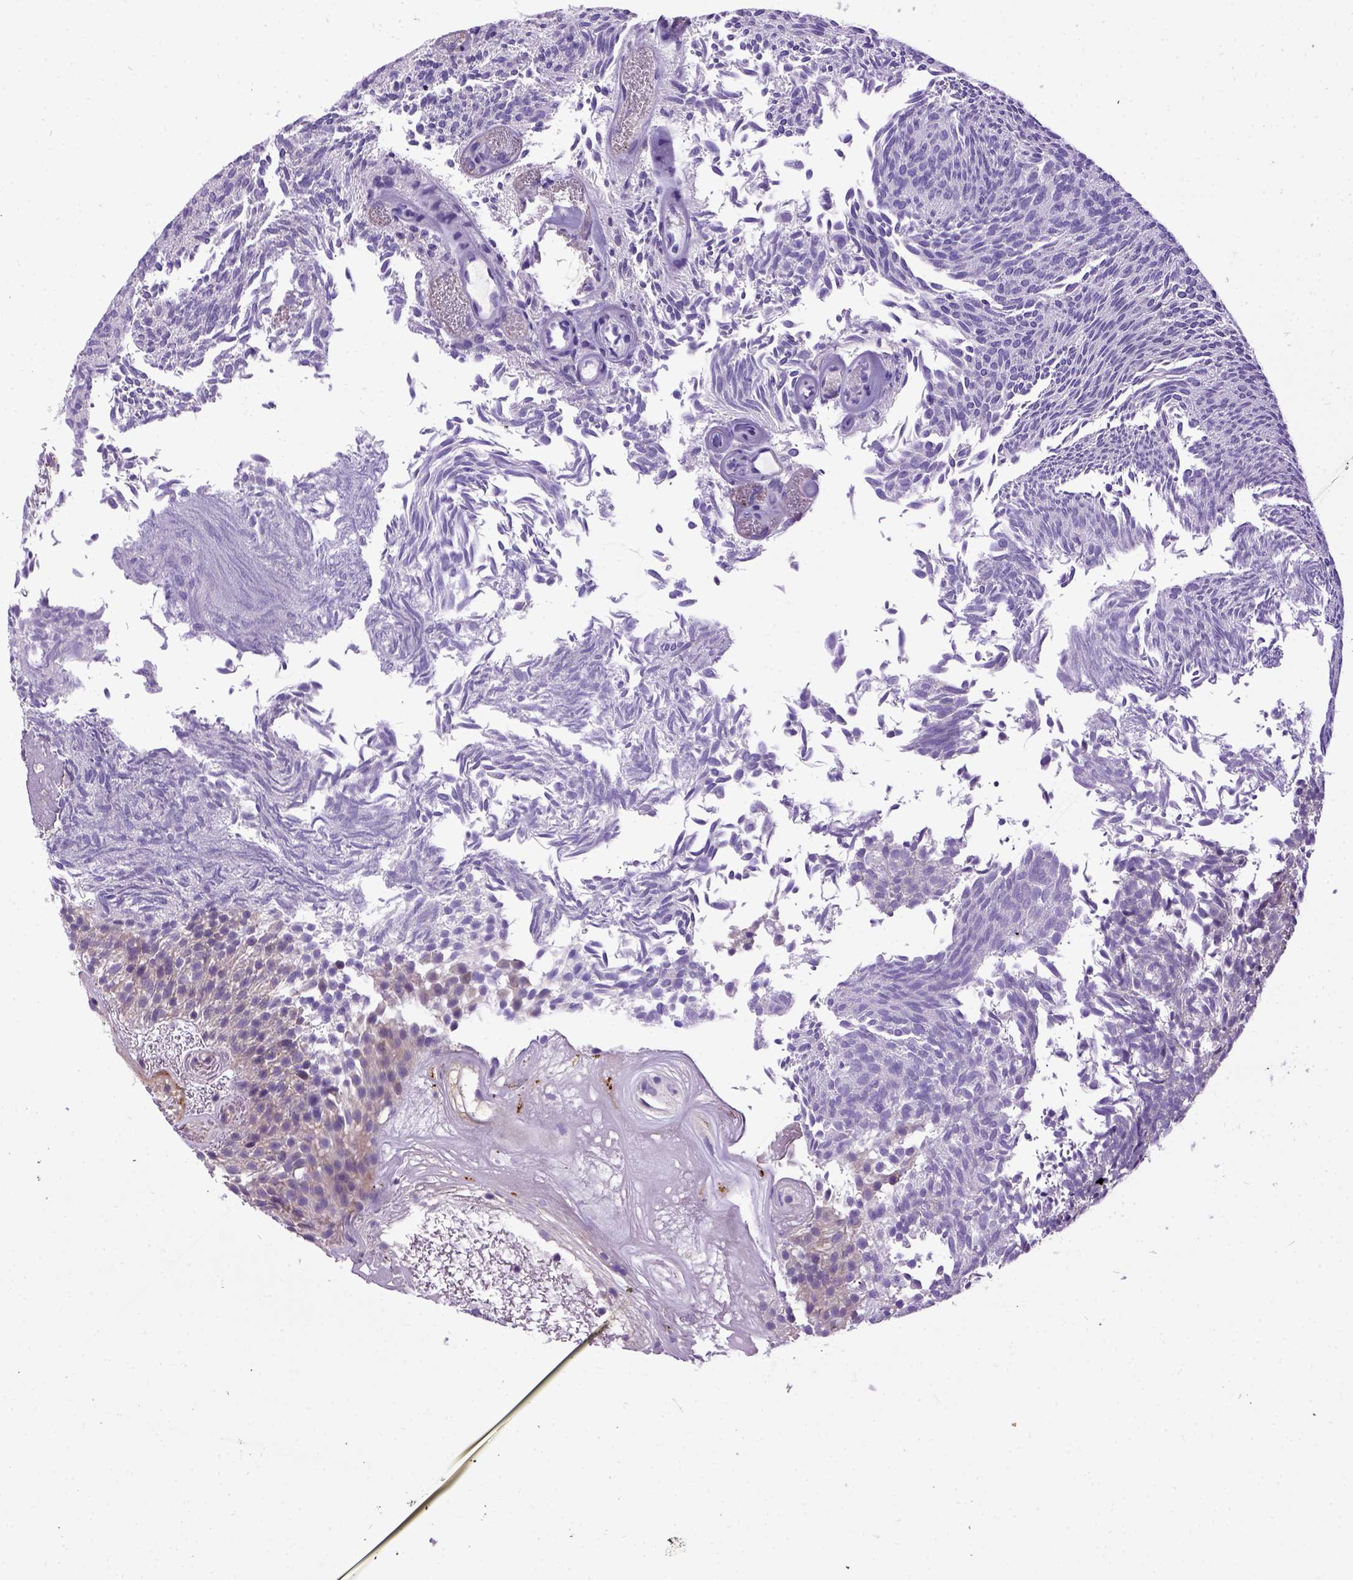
{"staining": {"intensity": "negative", "quantity": "none", "location": "none"}, "tissue": "urothelial cancer", "cell_type": "Tumor cells", "image_type": "cancer", "snomed": [{"axis": "morphology", "description": "Urothelial carcinoma, Low grade"}, {"axis": "topography", "description": "Urinary bladder"}], "caption": "Photomicrograph shows no protein staining in tumor cells of low-grade urothelial carcinoma tissue.", "gene": "NEK5", "patient": {"sex": "male", "age": 77}}